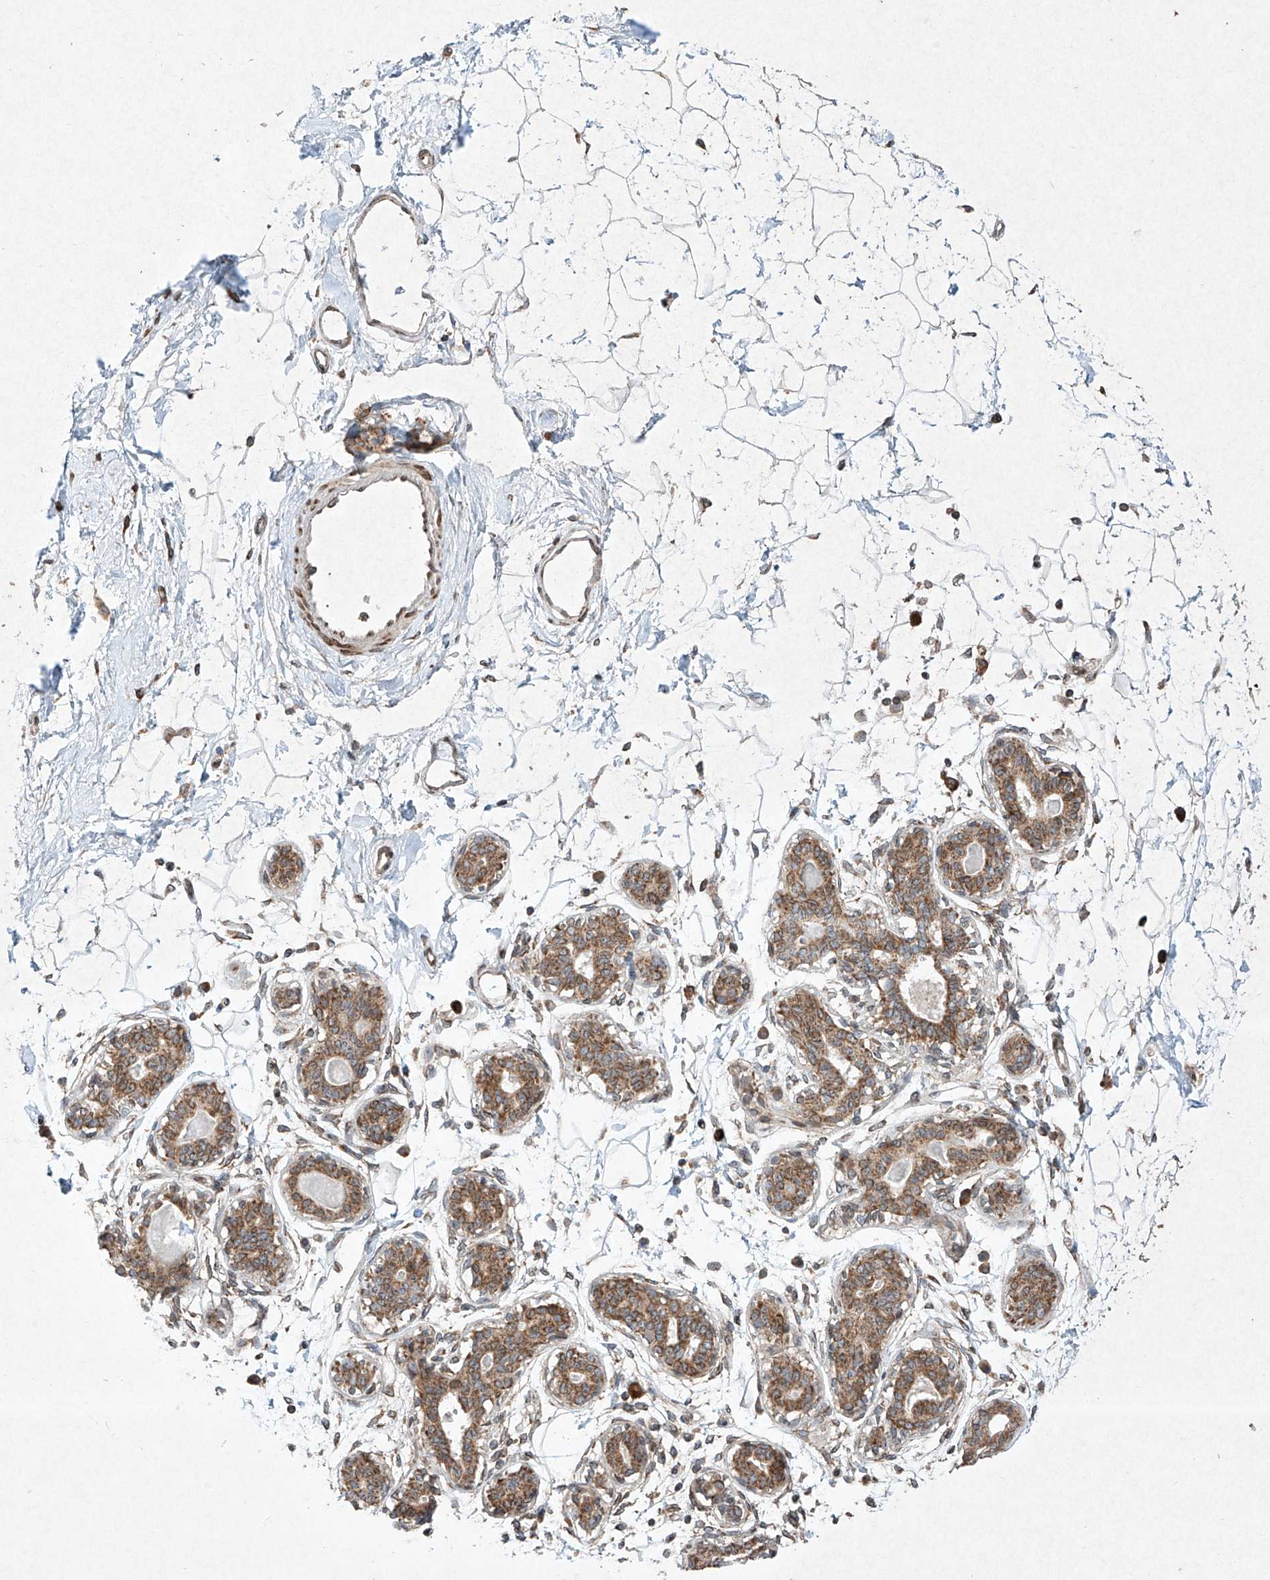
{"staining": {"intensity": "moderate", "quantity": ">75%", "location": "cytoplasmic/membranous"}, "tissue": "breast", "cell_type": "Adipocytes", "image_type": "normal", "snomed": [{"axis": "morphology", "description": "Normal tissue, NOS"}, {"axis": "topography", "description": "Breast"}], "caption": "IHC image of unremarkable breast: breast stained using immunohistochemistry reveals medium levels of moderate protein expression localized specifically in the cytoplasmic/membranous of adipocytes, appearing as a cytoplasmic/membranous brown color.", "gene": "SEMA3B", "patient": {"sex": "female", "age": 45}}